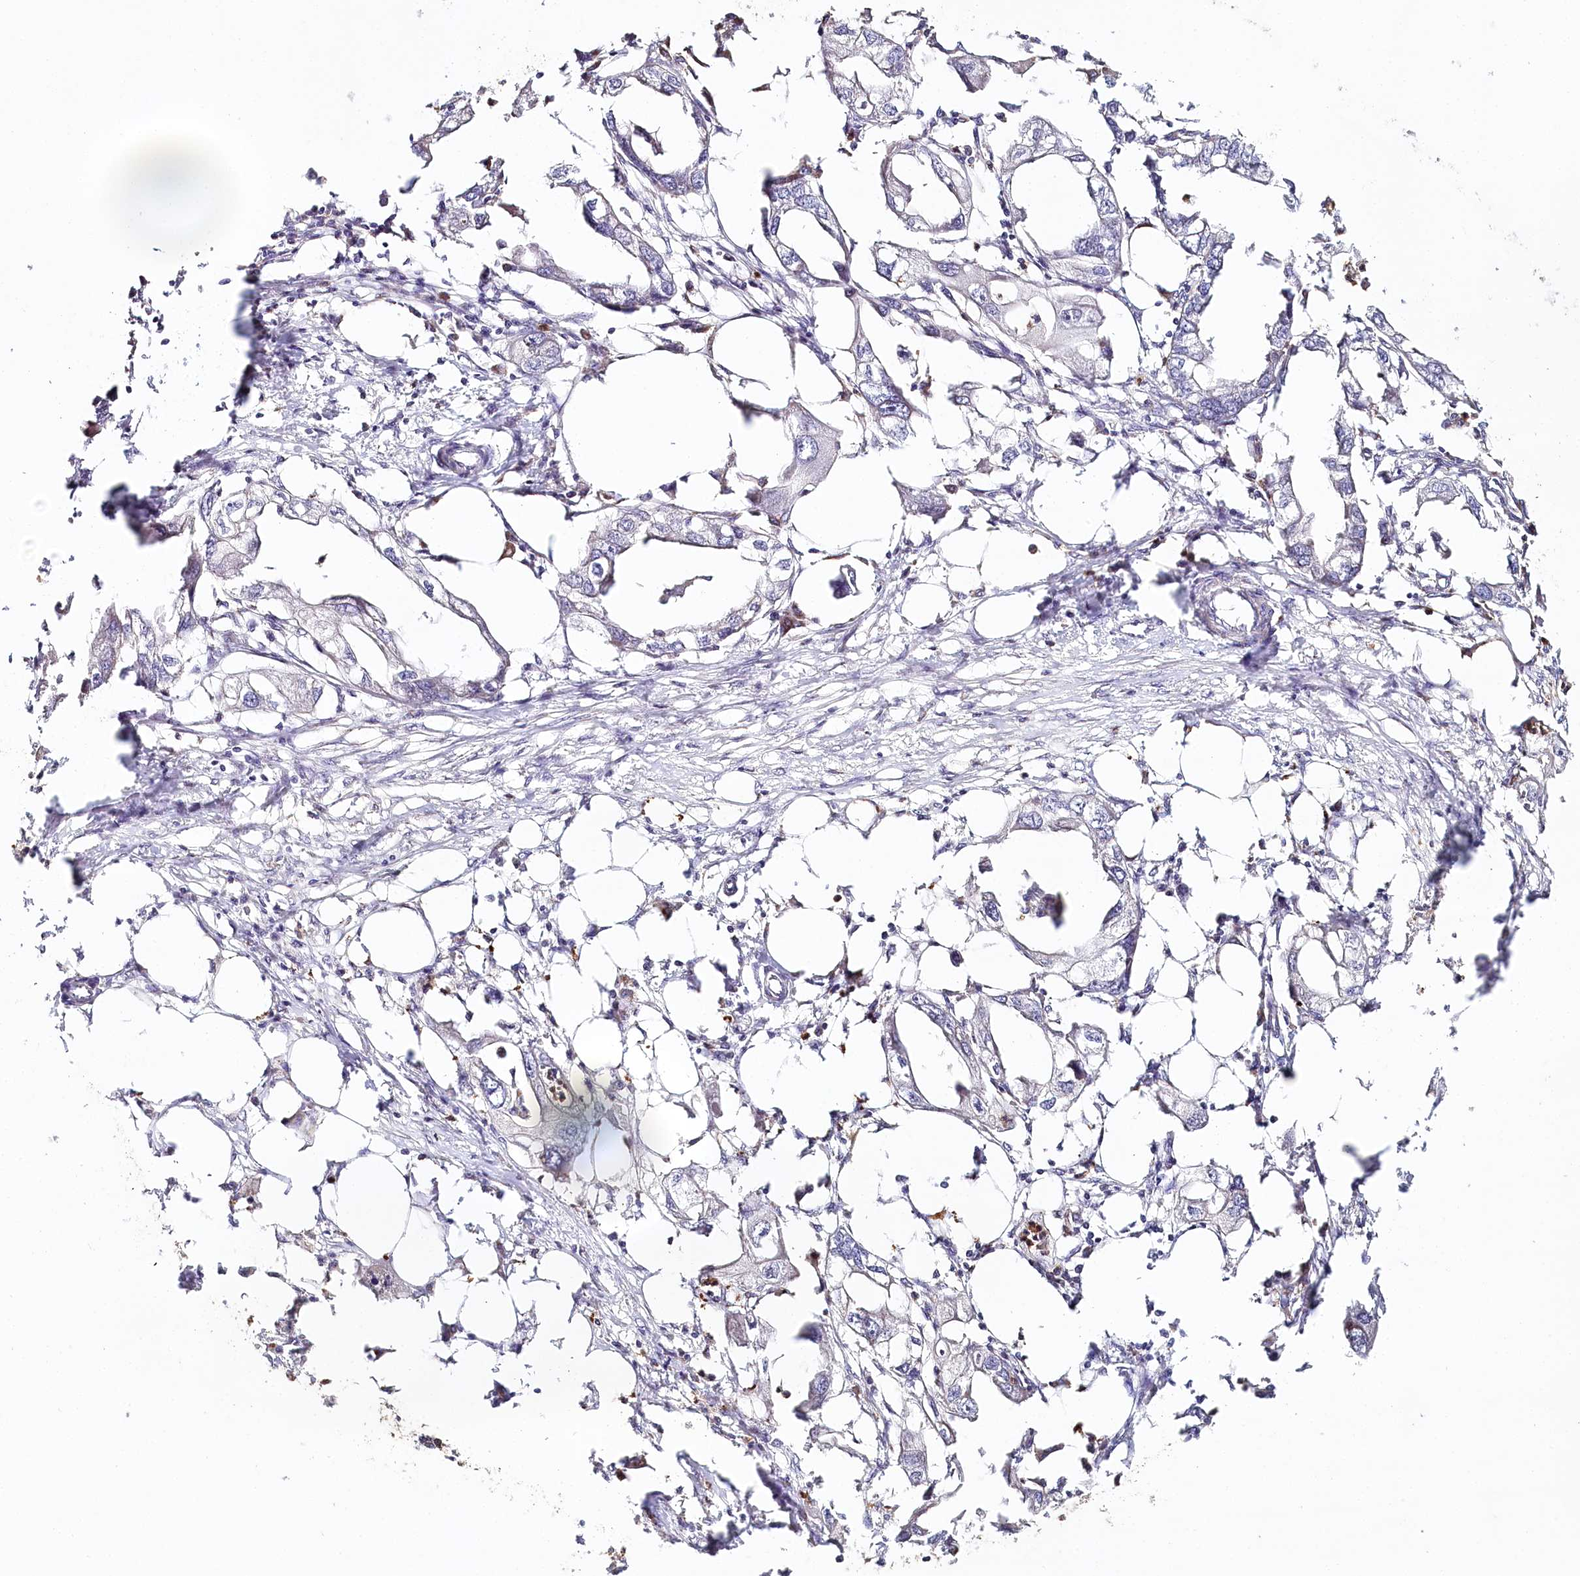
{"staining": {"intensity": "negative", "quantity": "none", "location": "none"}, "tissue": "endometrial cancer", "cell_type": "Tumor cells", "image_type": "cancer", "snomed": [{"axis": "morphology", "description": "Adenocarcinoma, NOS"}, {"axis": "morphology", "description": "Adenocarcinoma, metastatic, NOS"}, {"axis": "topography", "description": "Adipose tissue"}, {"axis": "topography", "description": "Endometrium"}], "caption": "Immunohistochemical staining of human endometrial cancer (adenocarcinoma) displays no significant staining in tumor cells.", "gene": "MMP25", "patient": {"sex": "female", "age": 67}}